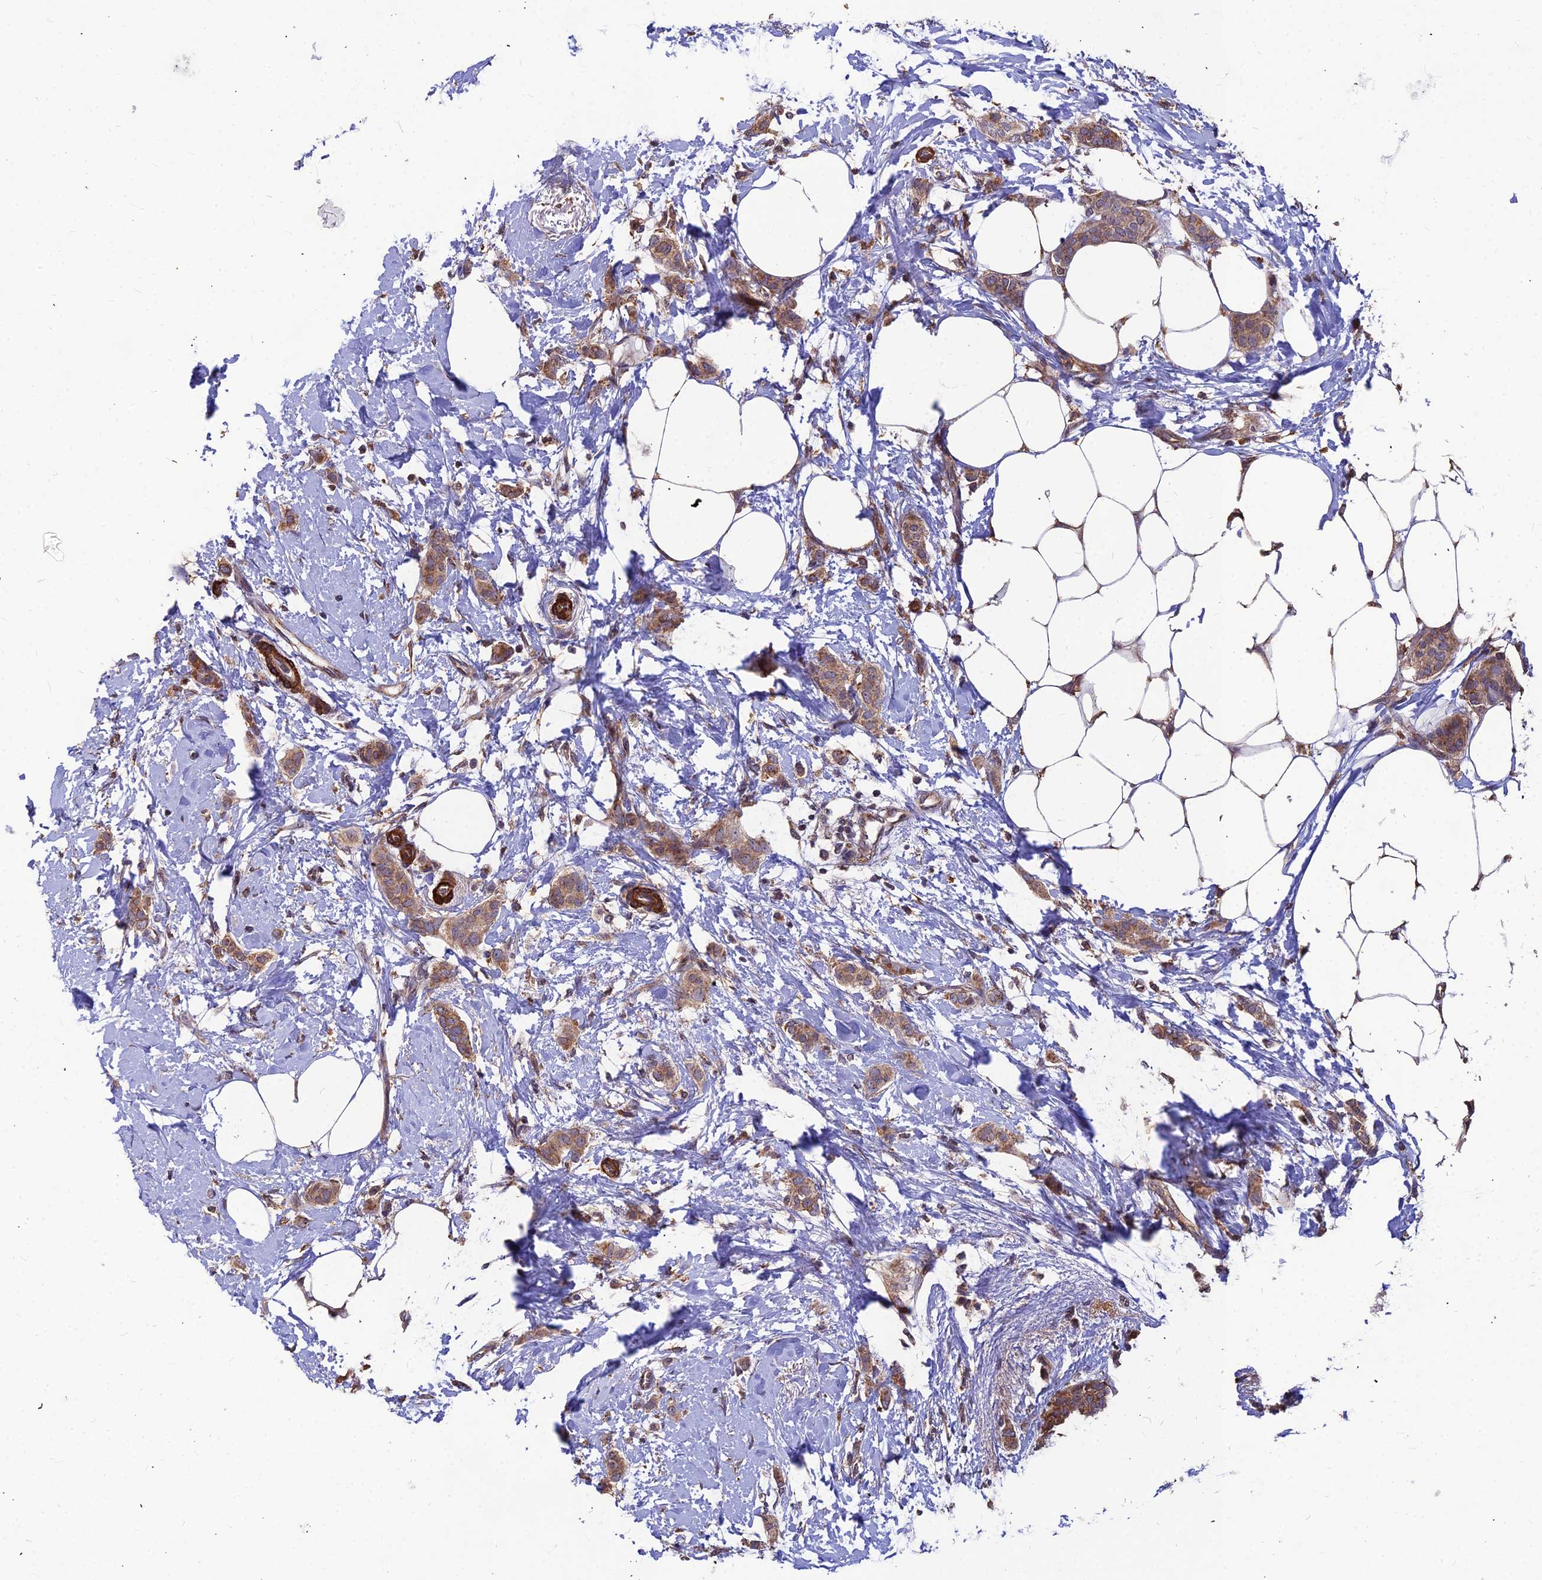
{"staining": {"intensity": "moderate", "quantity": ">75%", "location": "cytoplasmic/membranous"}, "tissue": "breast cancer", "cell_type": "Tumor cells", "image_type": "cancer", "snomed": [{"axis": "morphology", "description": "Duct carcinoma"}, {"axis": "topography", "description": "Breast"}], "caption": "DAB immunohistochemical staining of human breast cancer shows moderate cytoplasmic/membranous protein expression in about >75% of tumor cells.", "gene": "LEKR1", "patient": {"sex": "female", "age": 72}}